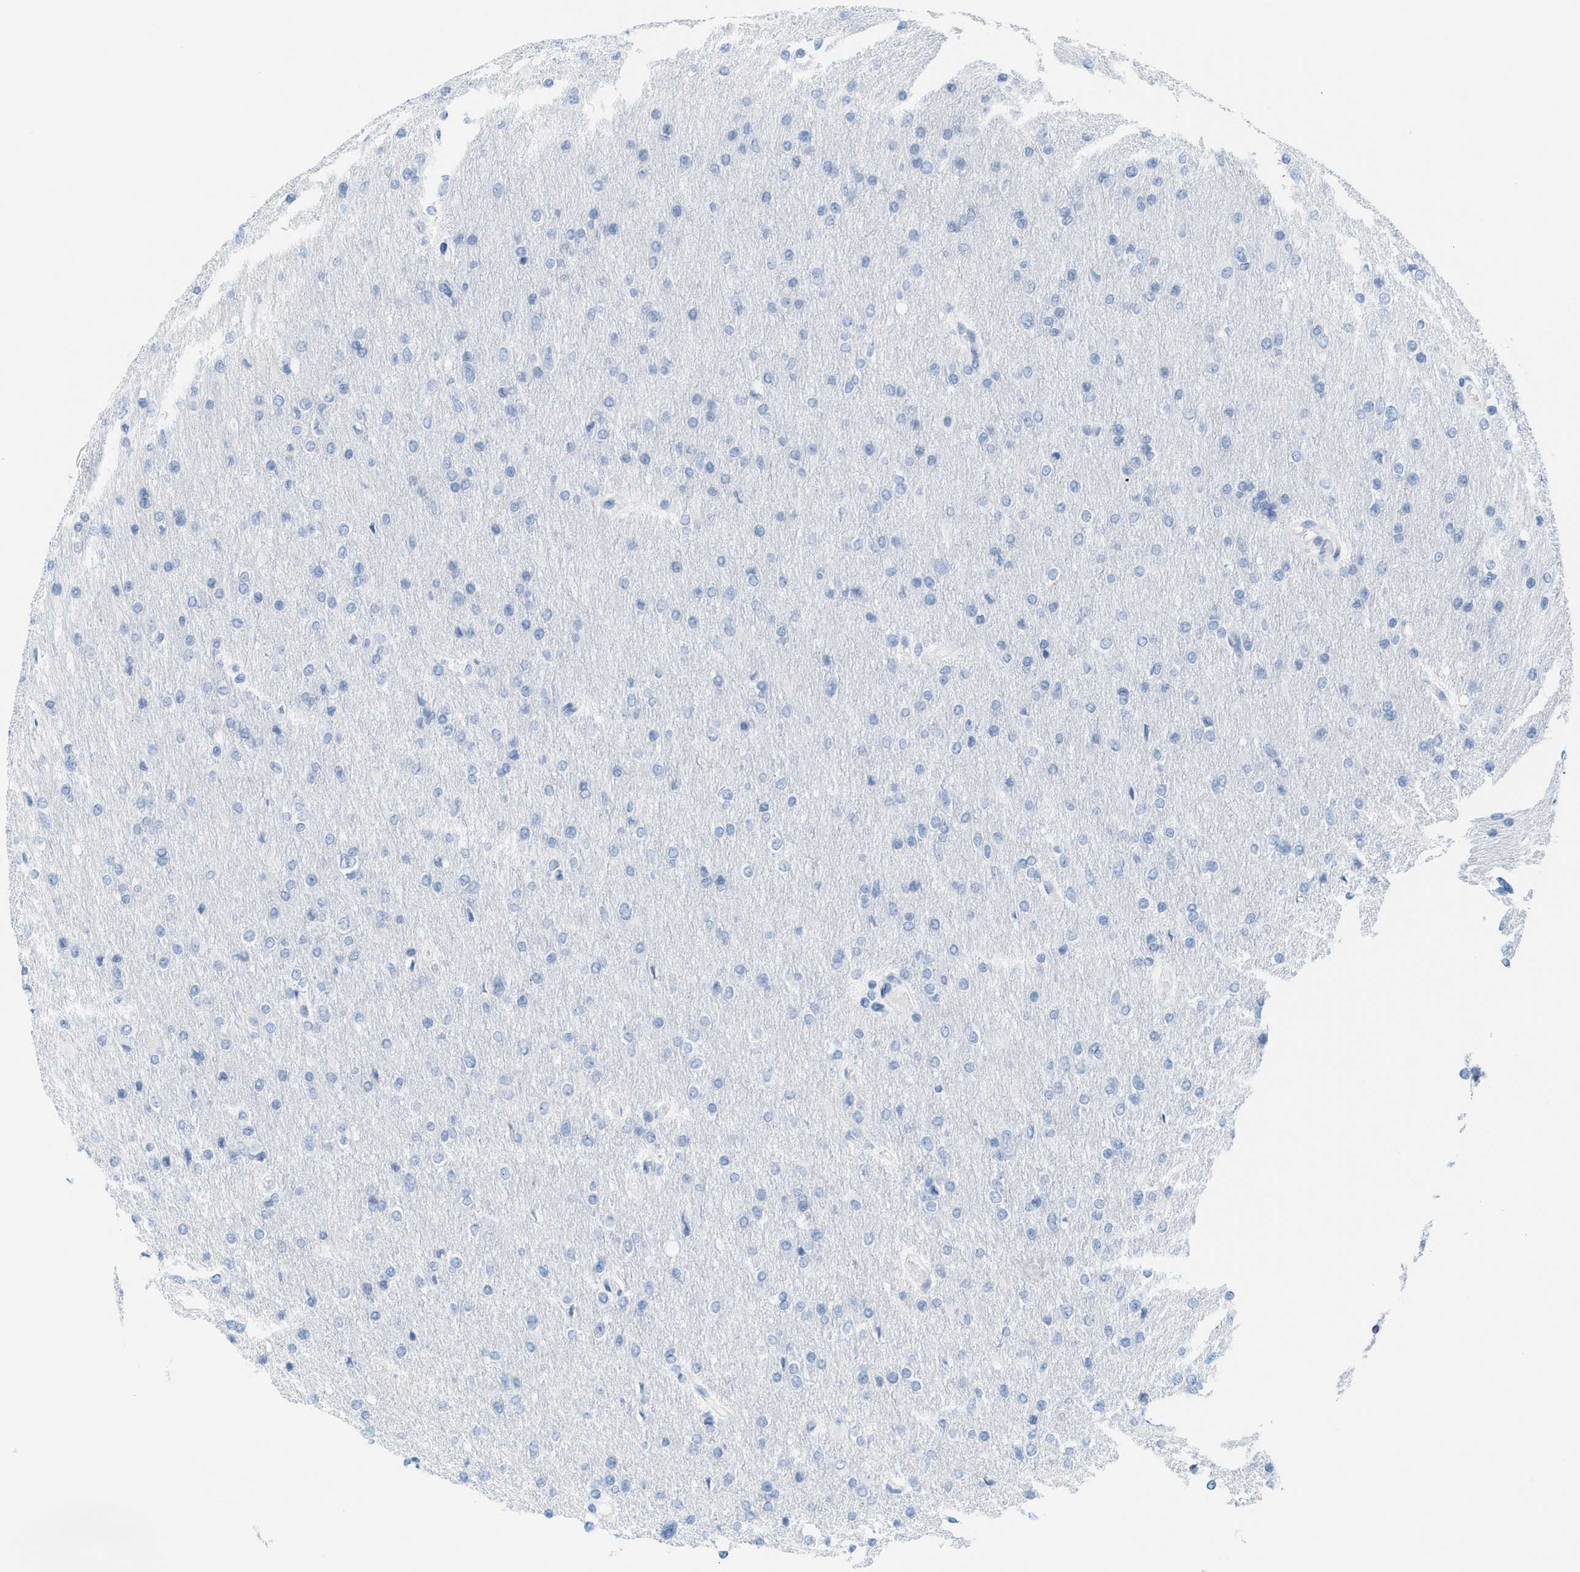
{"staining": {"intensity": "negative", "quantity": "none", "location": "none"}, "tissue": "glioma", "cell_type": "Tumor cells", "image_type": "cancer", "snomed": [{"axis": "morphology", "description": "Glioma, malignant, High grade"}, {"axis": "topography", "description": "Cerebral cortex"}], "caption": "Immunohistochemical staining of malignant glioma (high-grade) shows no significant staining in tumor cells.", "gene": "KIFC3", "patient": {"sex": "female", "age": 36}}